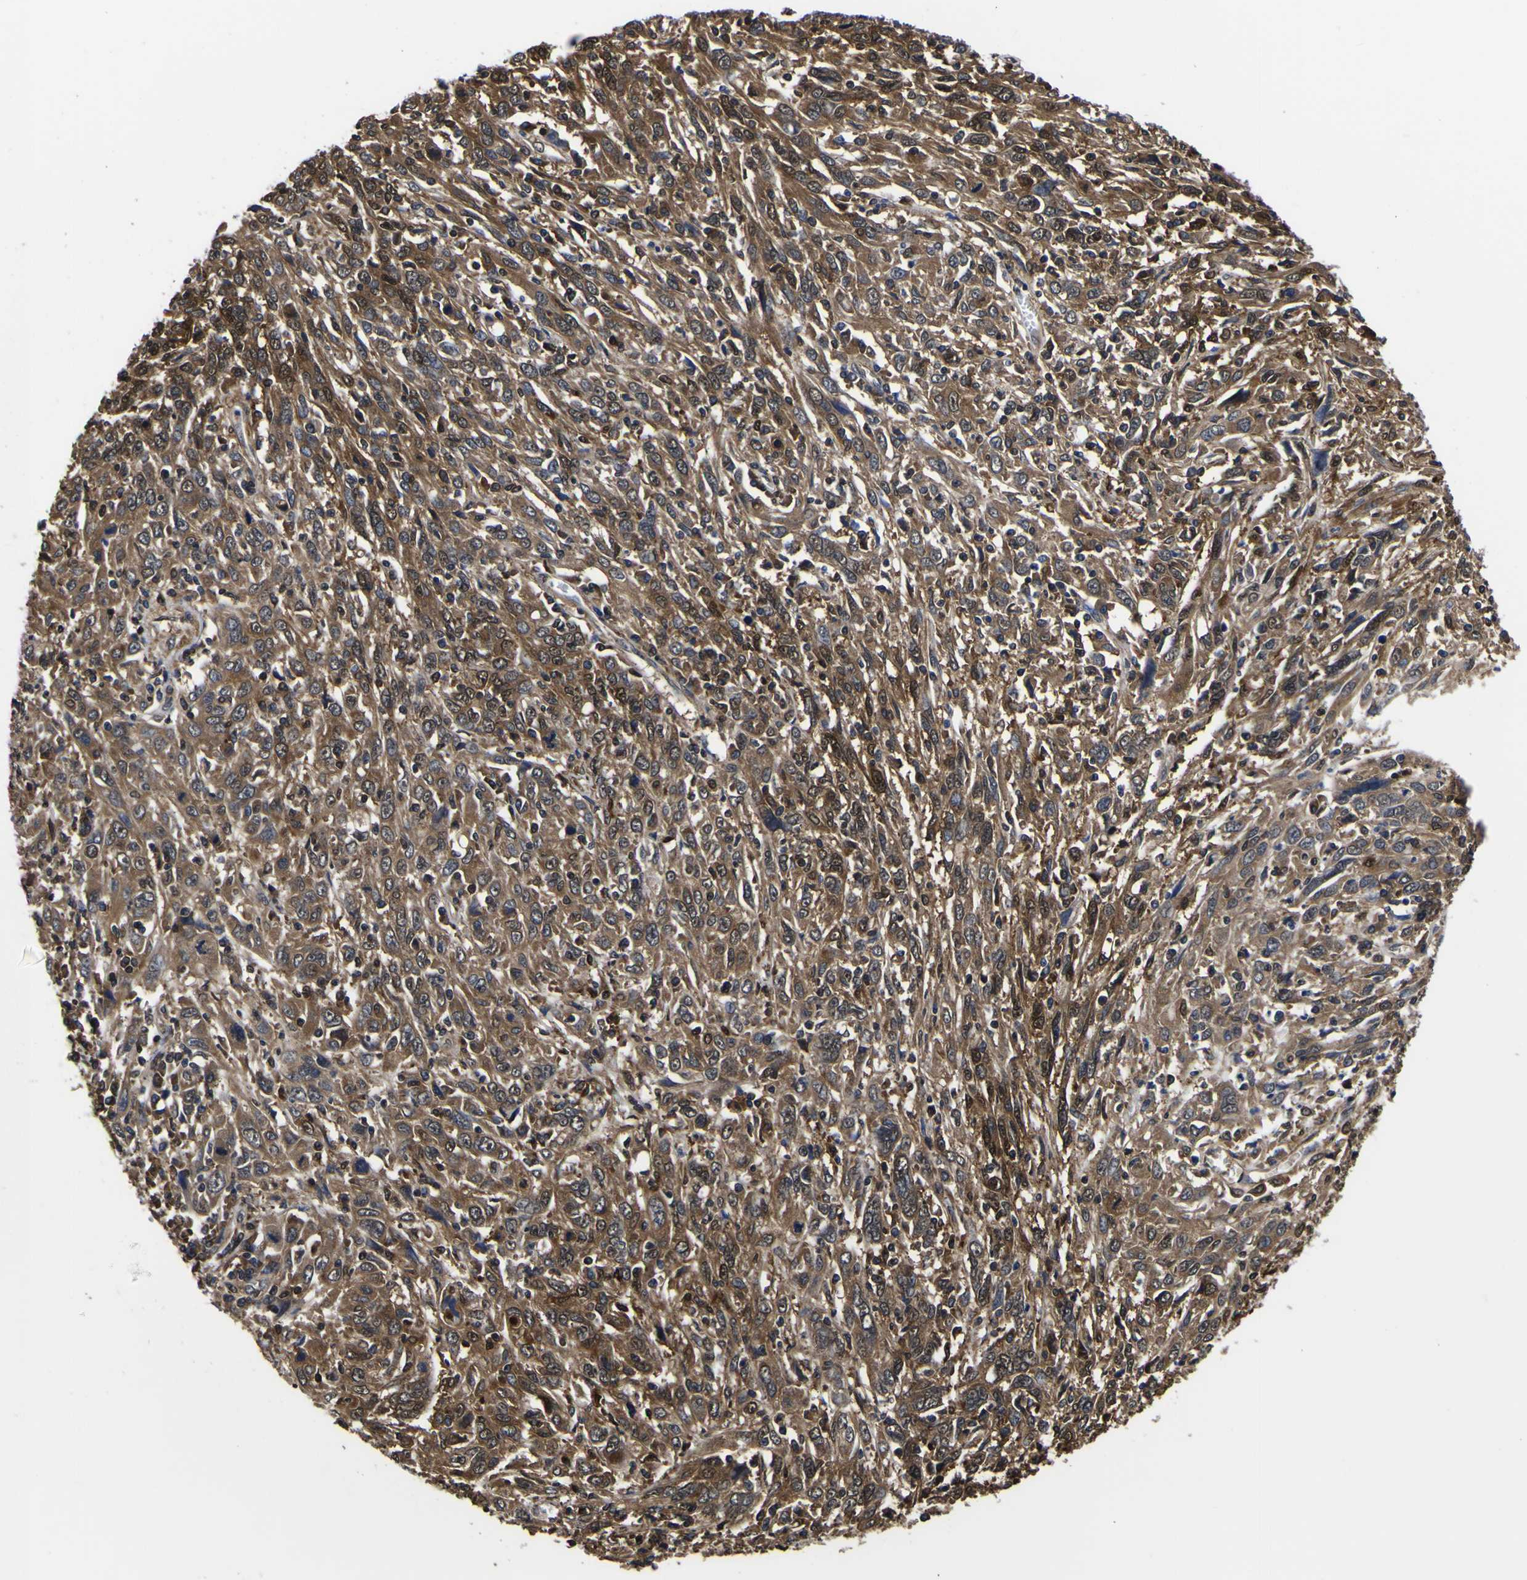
{"staining": {"intensity": "moderate", "quantity": ">75%", "location": "cytoplasmic/membranous,nuclear"}, "tissue": "cervical cancer", "cell_type": "Tumor cells", "image_type": "cancer", "snomed": [{"axis": "morphology", "description": "Squamous cell carcinoma, NOS"}, {"axis": "topography", "description": "Cervix"}], "caption": "Moderate cytoplasmic/membranous and nuclear protein staining is seen in about >75% of tumor cells in cervical squamous cell carcinoma. Using DAB (3,3'-diaminobenzidine) (brown) and hematoxylin (blue) stains, captured at high magnification using brightfield microscopy.", "gene": "FAM110B", "patient": {"sex": "female", "age": 46}}